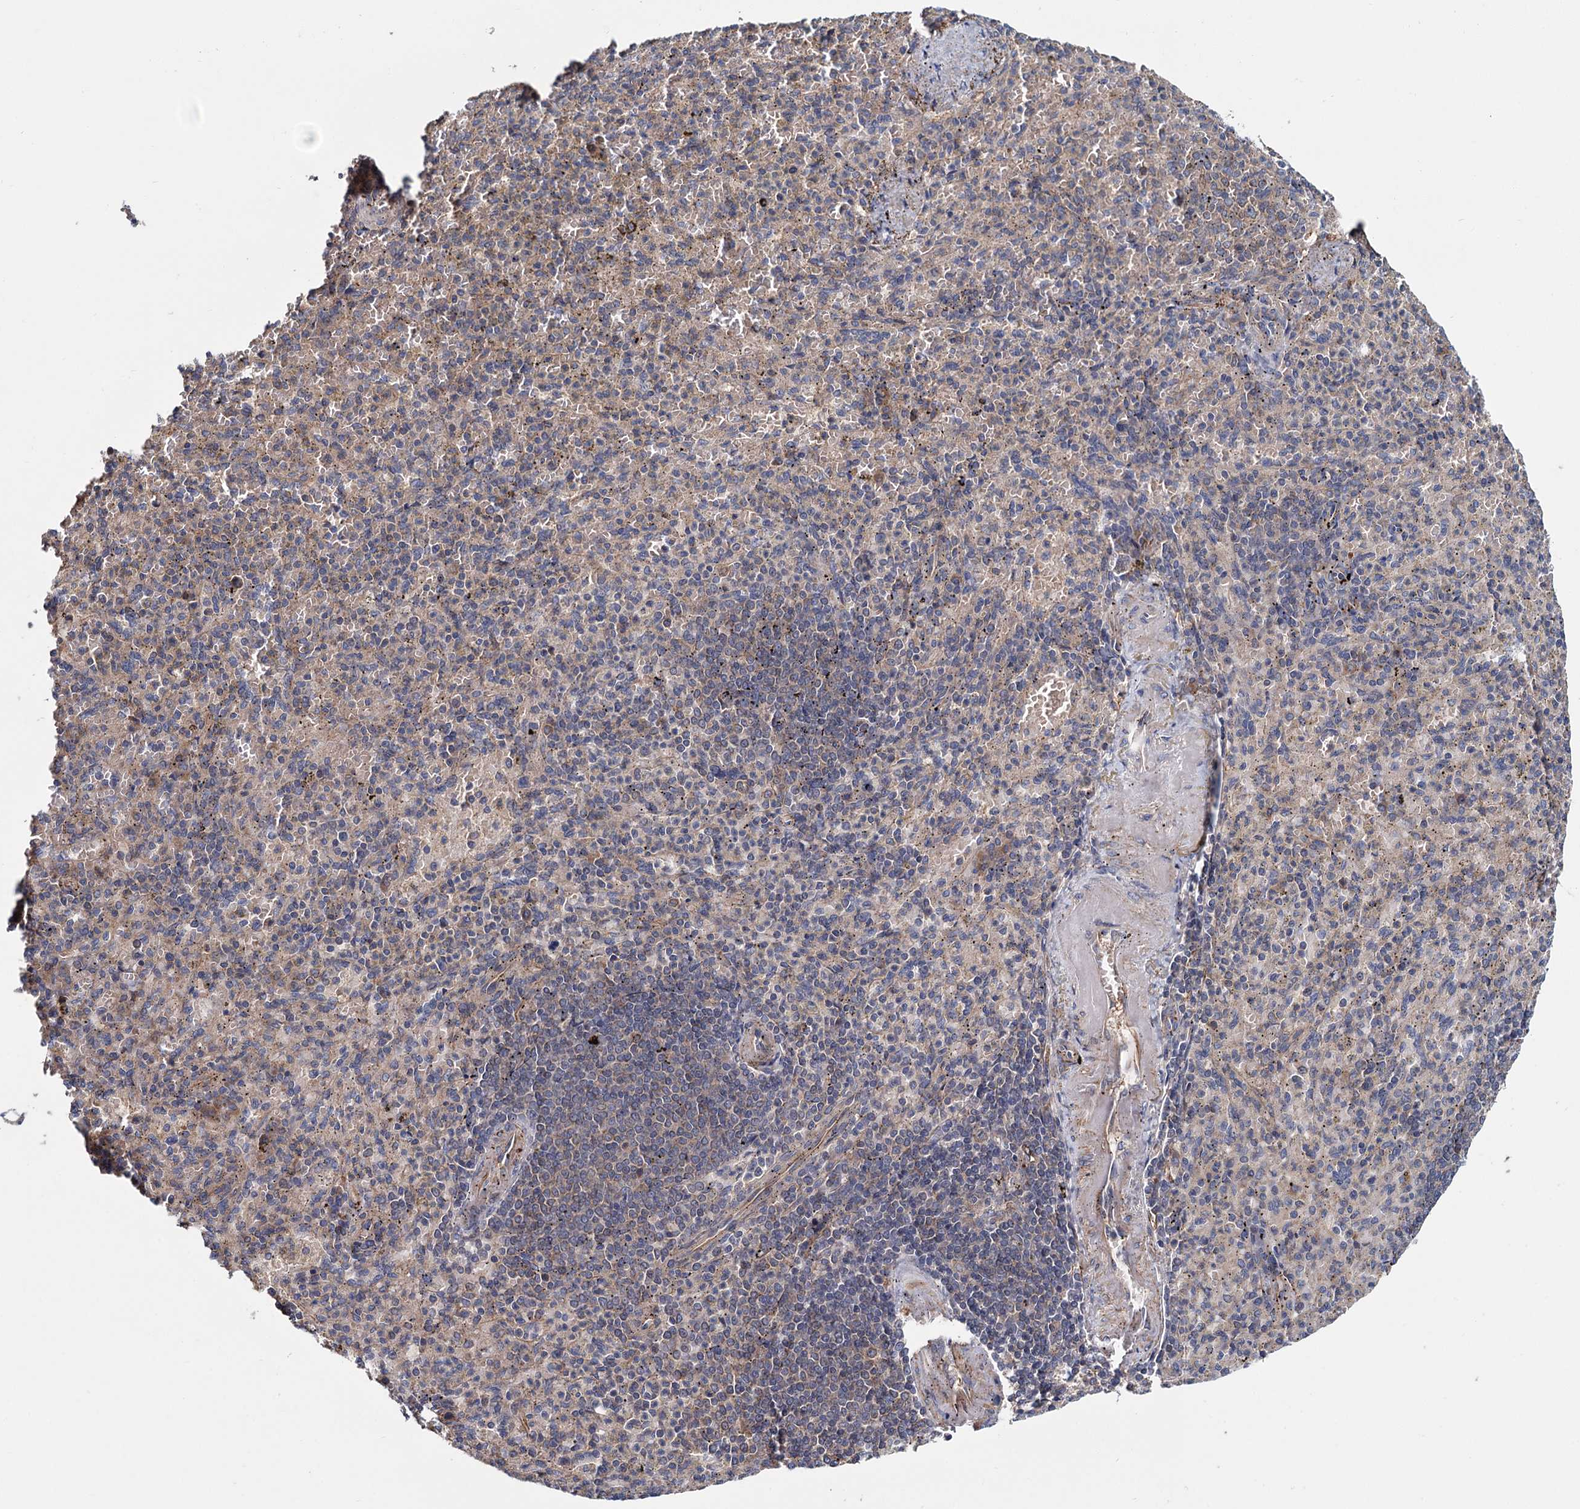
{"staining": {"intensity": "negative", "quantity": "none", "location": "none"}, "tissue": "spleen", "cell_type": "Cells in red pulp", "image_type": "normal", "snomed": [{"axis": "morphology", "description": "Normal tissue, NOS"}, {"axis": "topography", "description": "Spleen"}], "caption": "Immunohistochemistry of benign human spleen shows no staining in cells in red pulp.", "gene": "MTRR", "patient": {"sex": "female", "age": 74}}